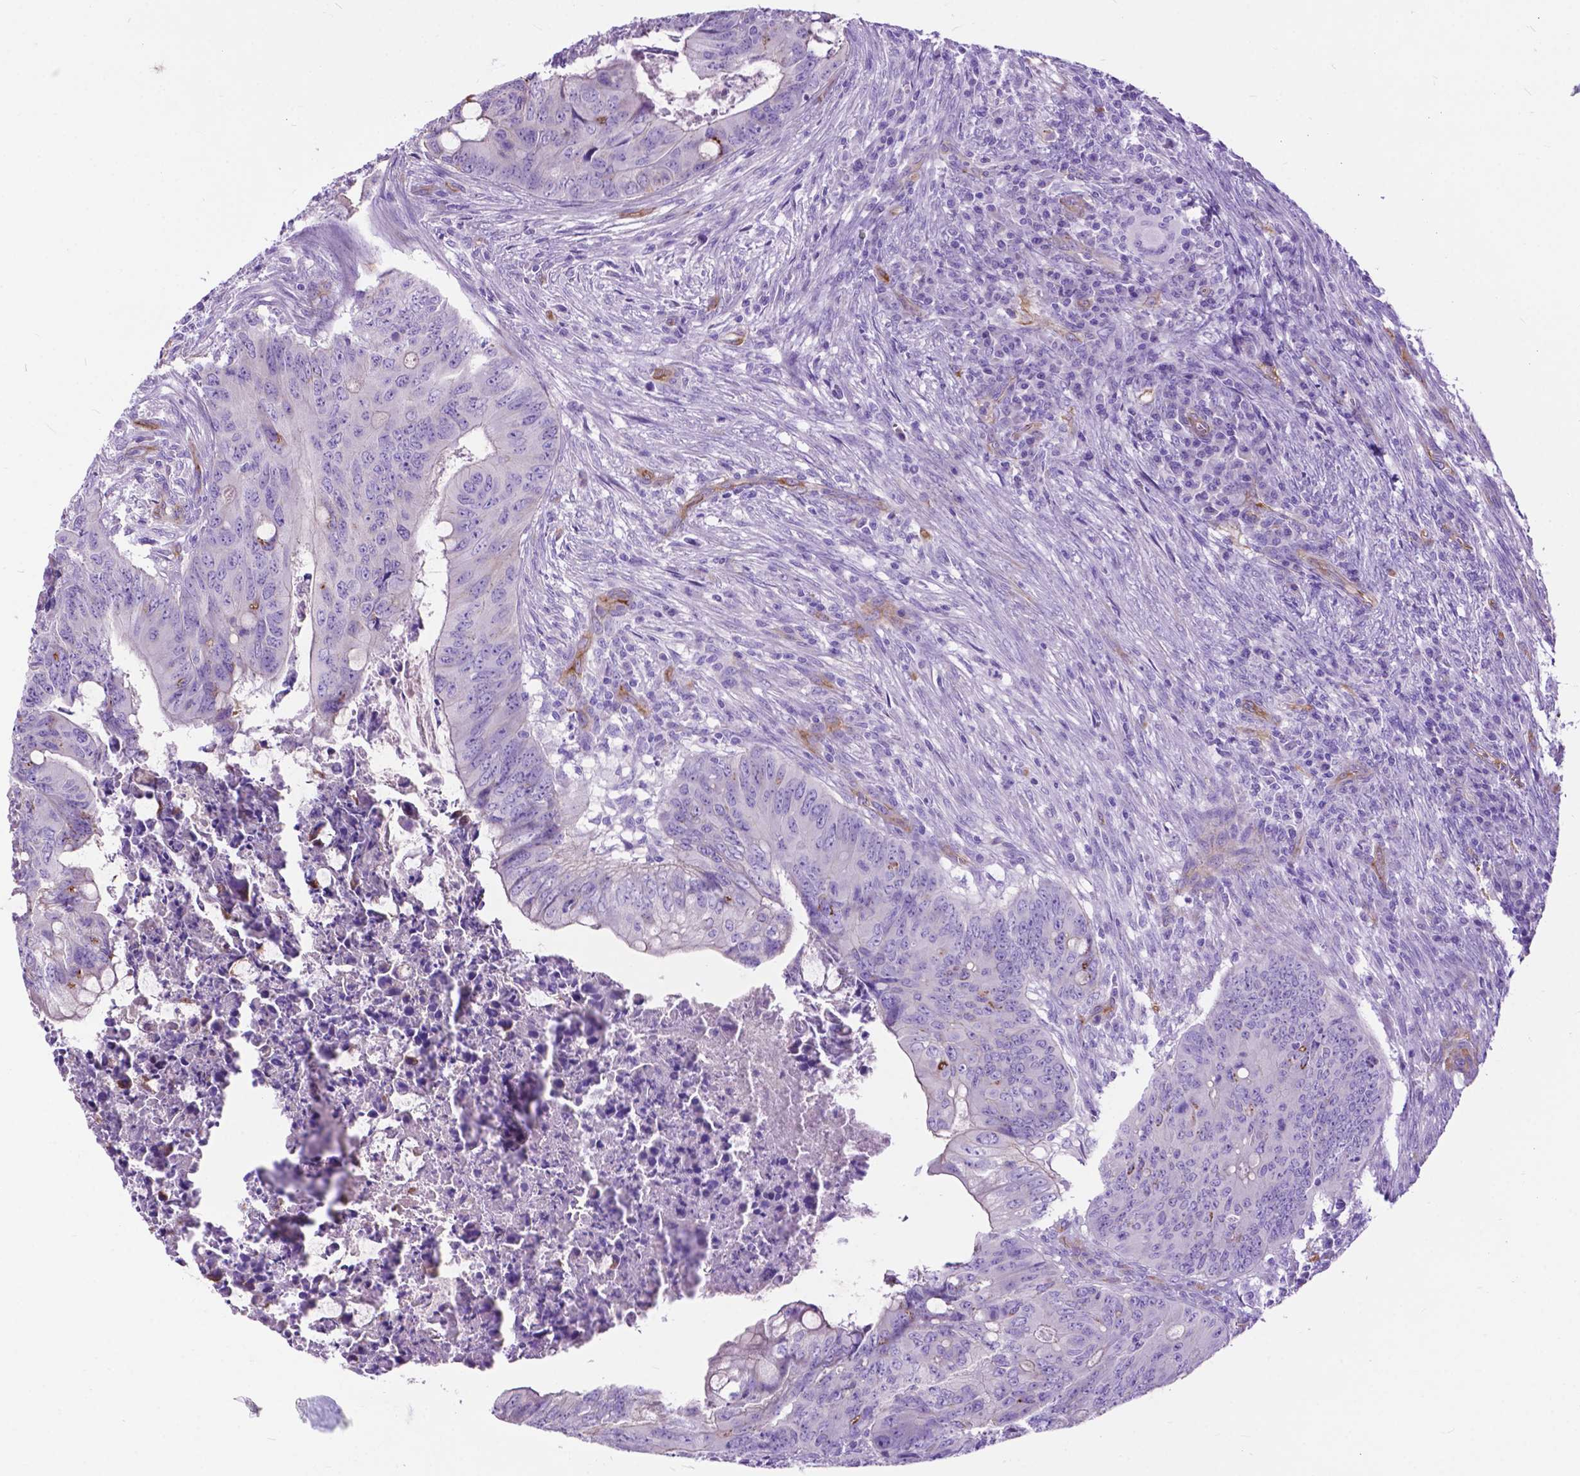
{"staining": {"intensity": "negative", "quantity": "none", "location": "none"}, "tissue": "colorectal cancer", "cell_type": "Tumor cells", "image_type": "cancer", "snomed": [{"axis": "morphology", "description": "Adenocarcinoma, NOS"}, {"axis": "topography", "description": "Colon"}], "caption": "An IHC micrograph of colorectal cancer is shown. There is no staining in tumor cells of colorectal cancer.", "gene": "PCDHA12", "patient": {"sex": "female", "age": 74}}